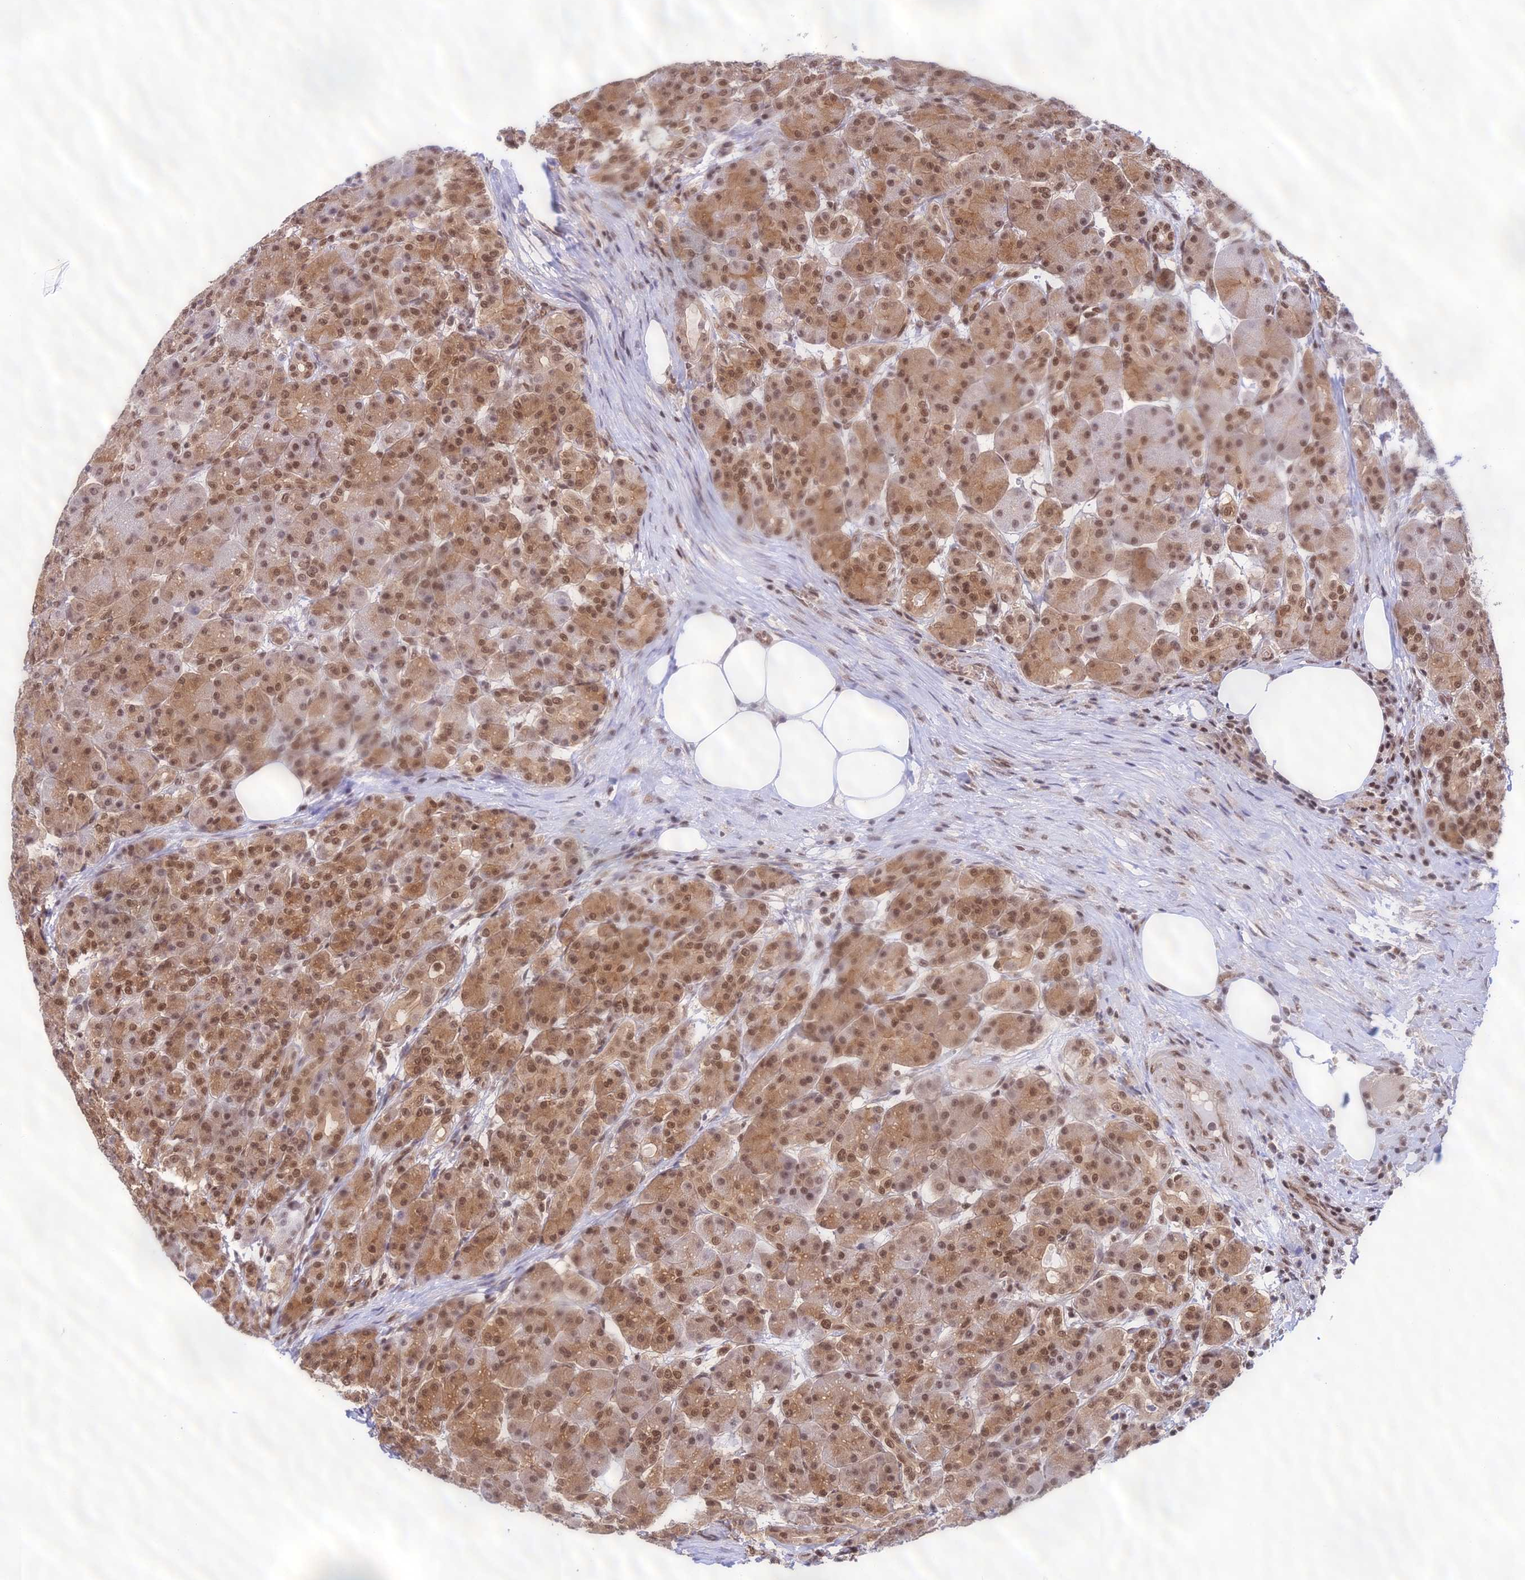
{"staining": {"intensity": "moderate", "quantity": ">75%", "location": "cytoplasmic/membranous,nuclear"}, "tissue": "pancreas", "cell_type": "Exocrine glandular cells", "image_type": "normal", "snomed": [{"axis": "morphology", "description": "Normal tissue, NOS"}, {"axis": "topography", "description": "Pancreas"}], "caption": "DAB immunohistochemical staining of benign pancreas exhibits moderate cytoplasmic/membranous,nuclear protein expression in about >75% of exocrine glandular cells.", "gene": "THAP11", "patient": {"sex": "male", "age": 63}}